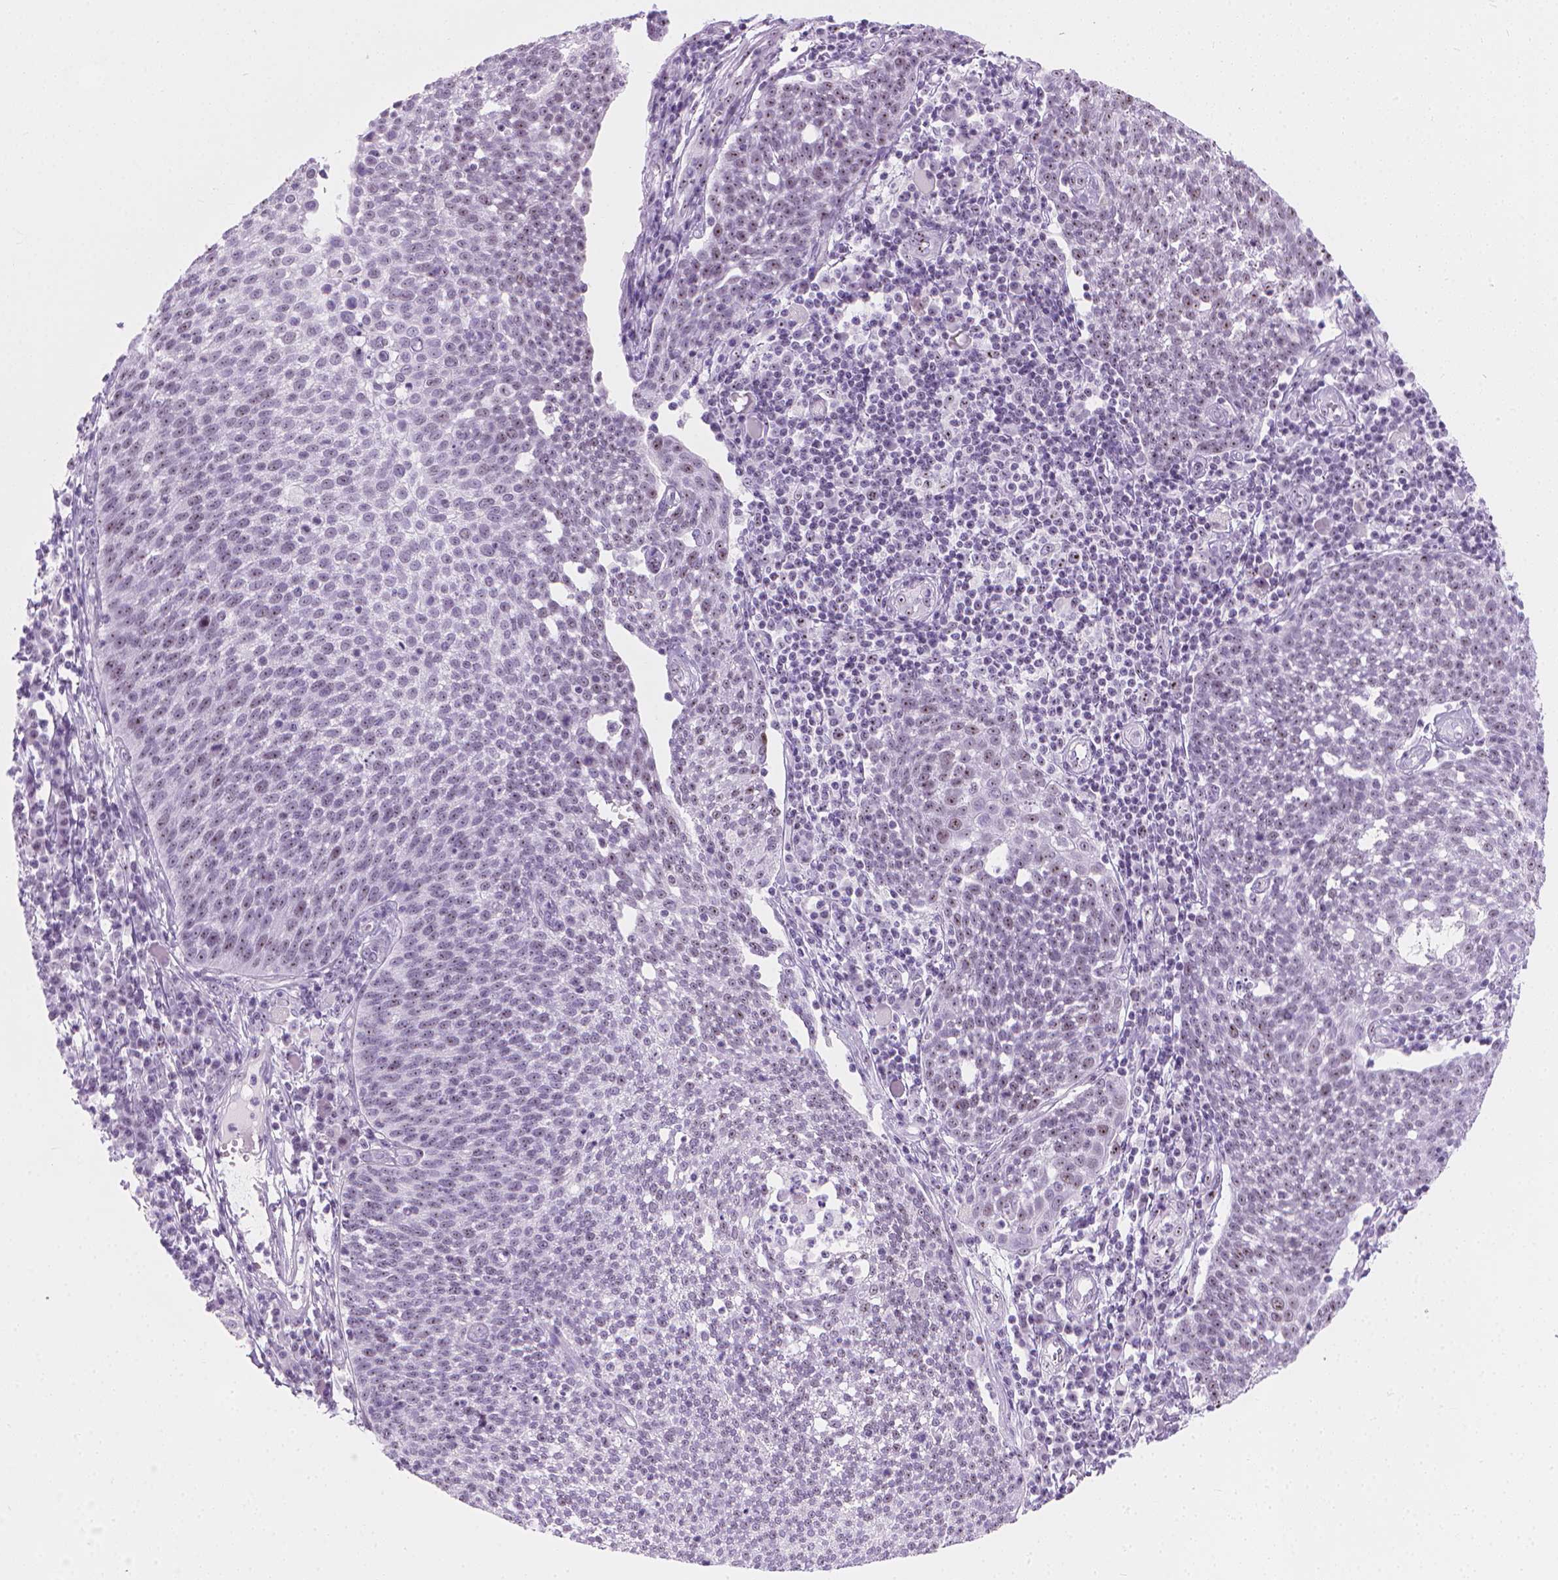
{"staining": {"intensity": "weak", "quantity": "<25%", "location": "nuclear"}, "tissue": "cervical cancer", "cell_type": "Tumor cells", "image_type": "cancer", "snomed": [{"axis": "morphology", "description": "Squamous cell carcinoma, NOS"}, {"axis": "topography", "description": "Cervix"}], "caption": "Tumor cells are negative for brown protein staining in cervical cancer.", "gene": "NOL7", "patient": {"sex": "female", "age": 34}}